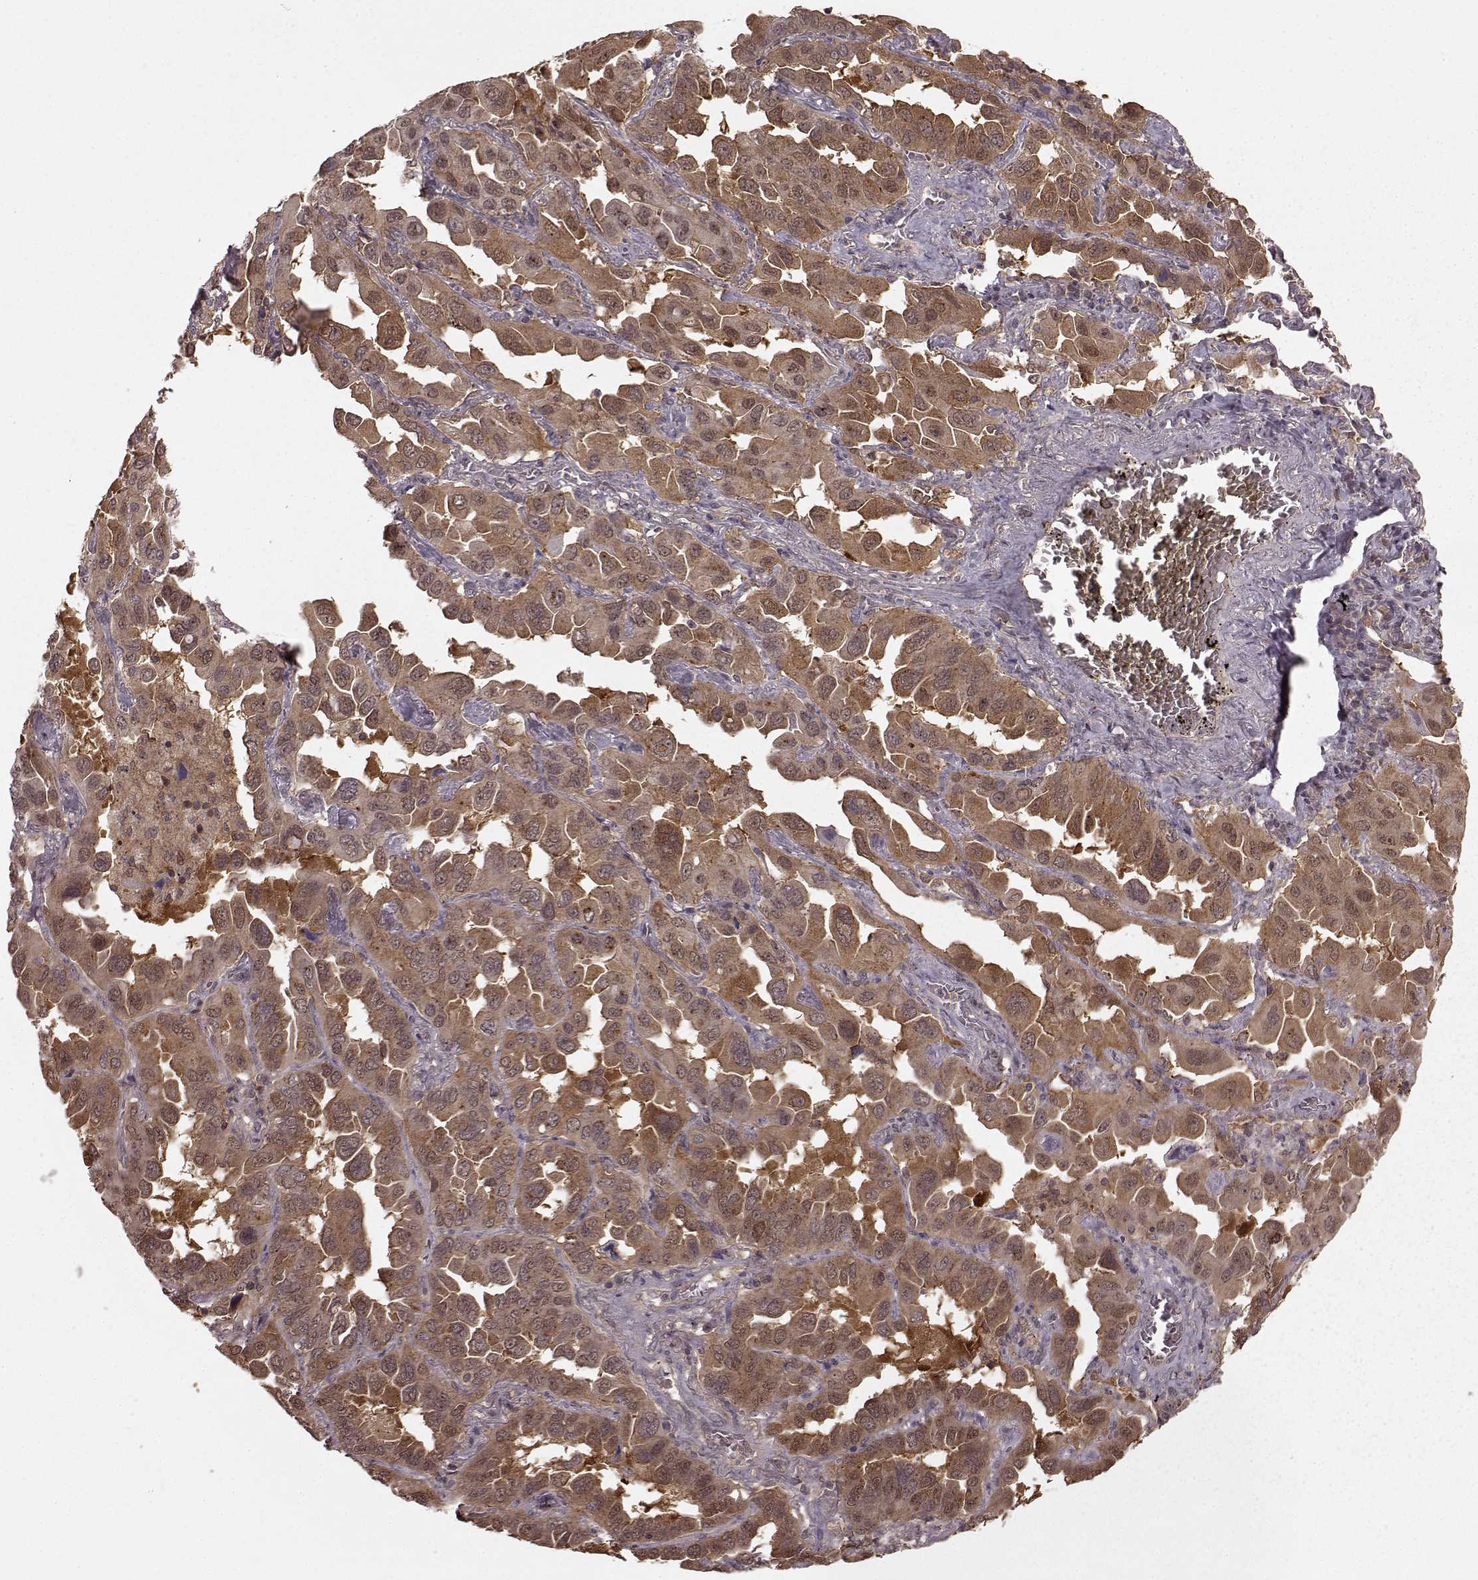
{"staining": {"intensity": "moderate", "quantity": "25%-75%", "location": "cytoplasmic/membranous,nuclear"}, "tissue": "lung cancer", "cell_type": "Tumor cells", "image_type": "cancer", "snomed": [{"axis": "morphology", "description": "Adenocarcinoma, NOS"}, {"axis": "topography", "description": "Lung"}], "caption": "Immunohistochemical staining of human adenocarcinoma (lung) reveals moderate cytoplasmic/membranous and nuclear protein positivity in approximately 25%-75% of tumor cells. The protein is shown in brown color, while the nuclei are stained blue.", "gene": "GSS", "patient": {"sex": "male", "age": 64}}